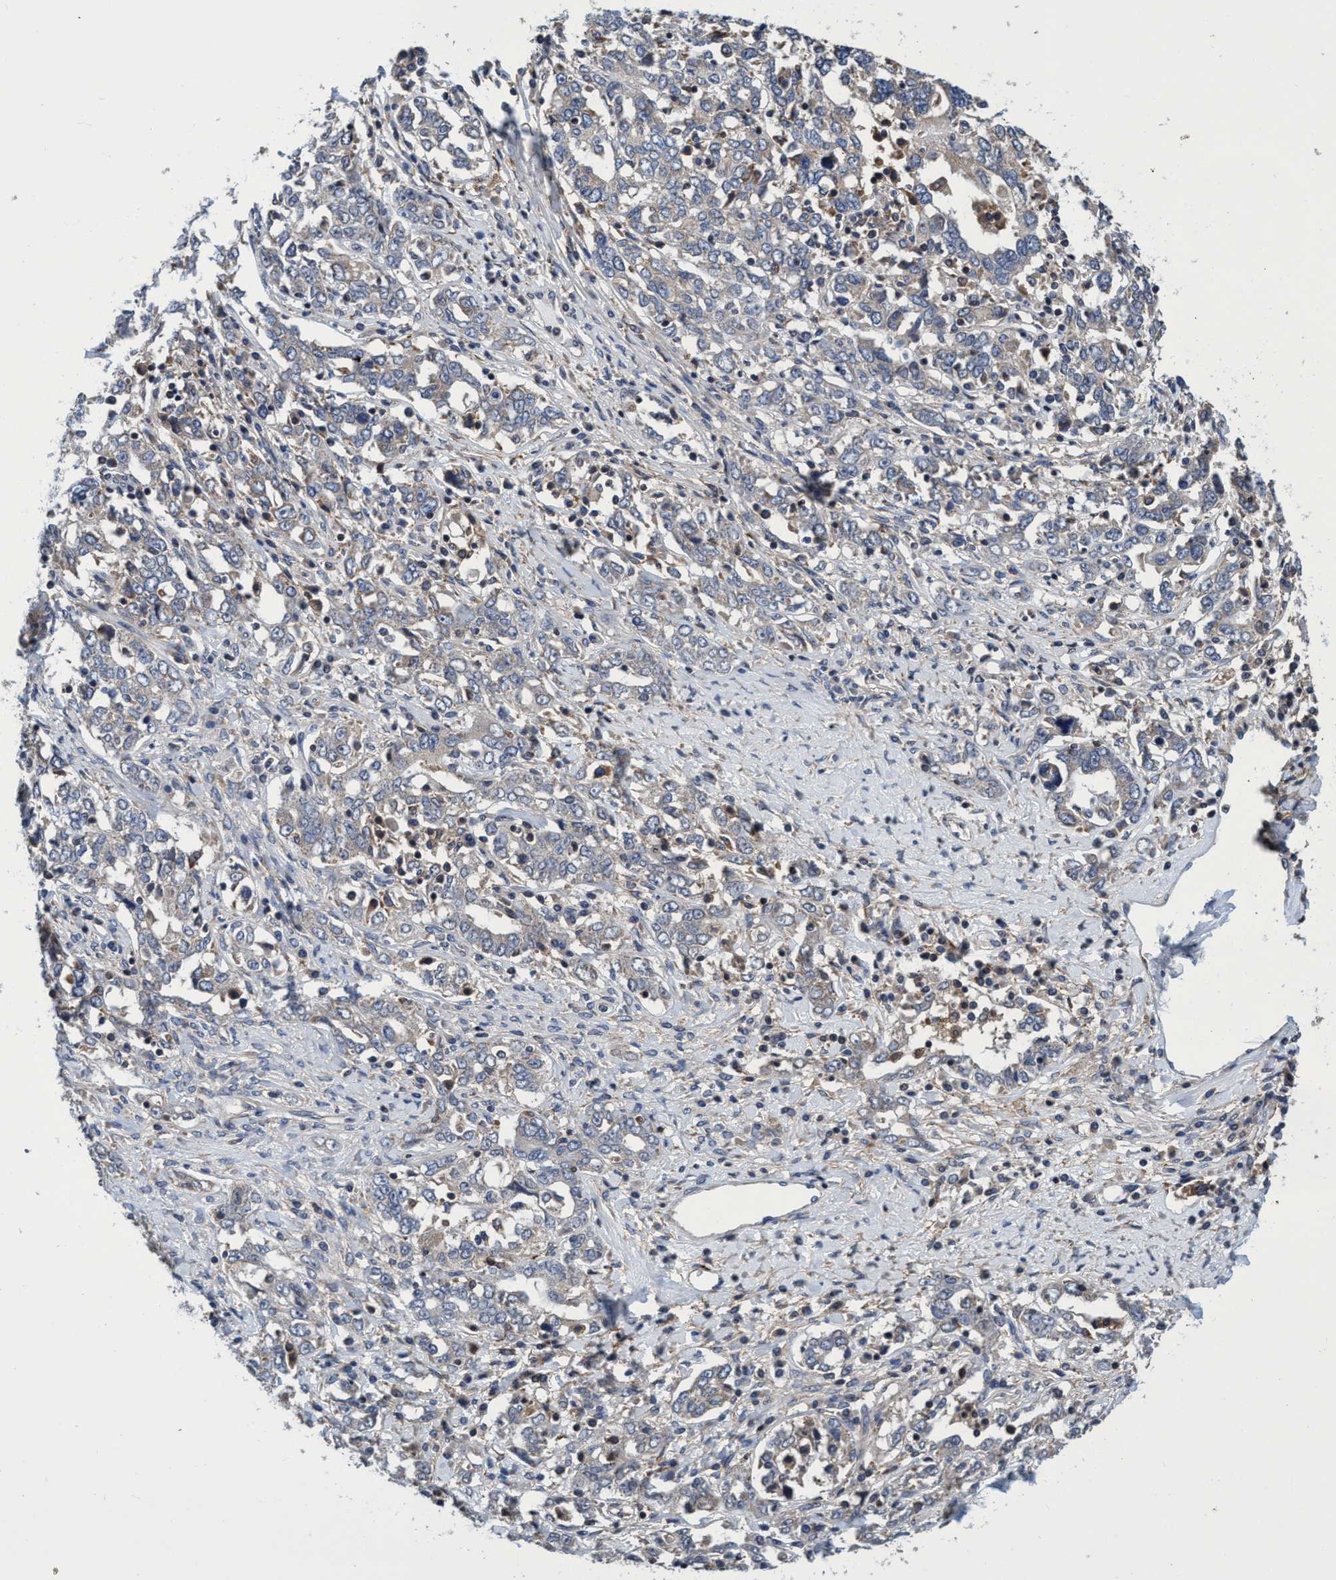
{"staining": {"intensity": "weak", "quantity": "<25%", "location": "cytoplasmic/membranous"}, "tissue": "ovarian cancer", "cell_type": "Tumor cells", "image_type": "cancer", "snomed": [{"axis": "morphology", "description": "Carcinoma, endometroid"}, {"axis": "topography", "description": "Ovary"}], "caption": "This is a histopathology image of immunohistochemistry staining of ovarian cancer, which shows no staining in tumor cells. (Immunohistochemistry (ihc), brightfield microscopy, high magnification).", "gene": "CALCOCO2", "patient": {"sex": "female", "age": 62}}